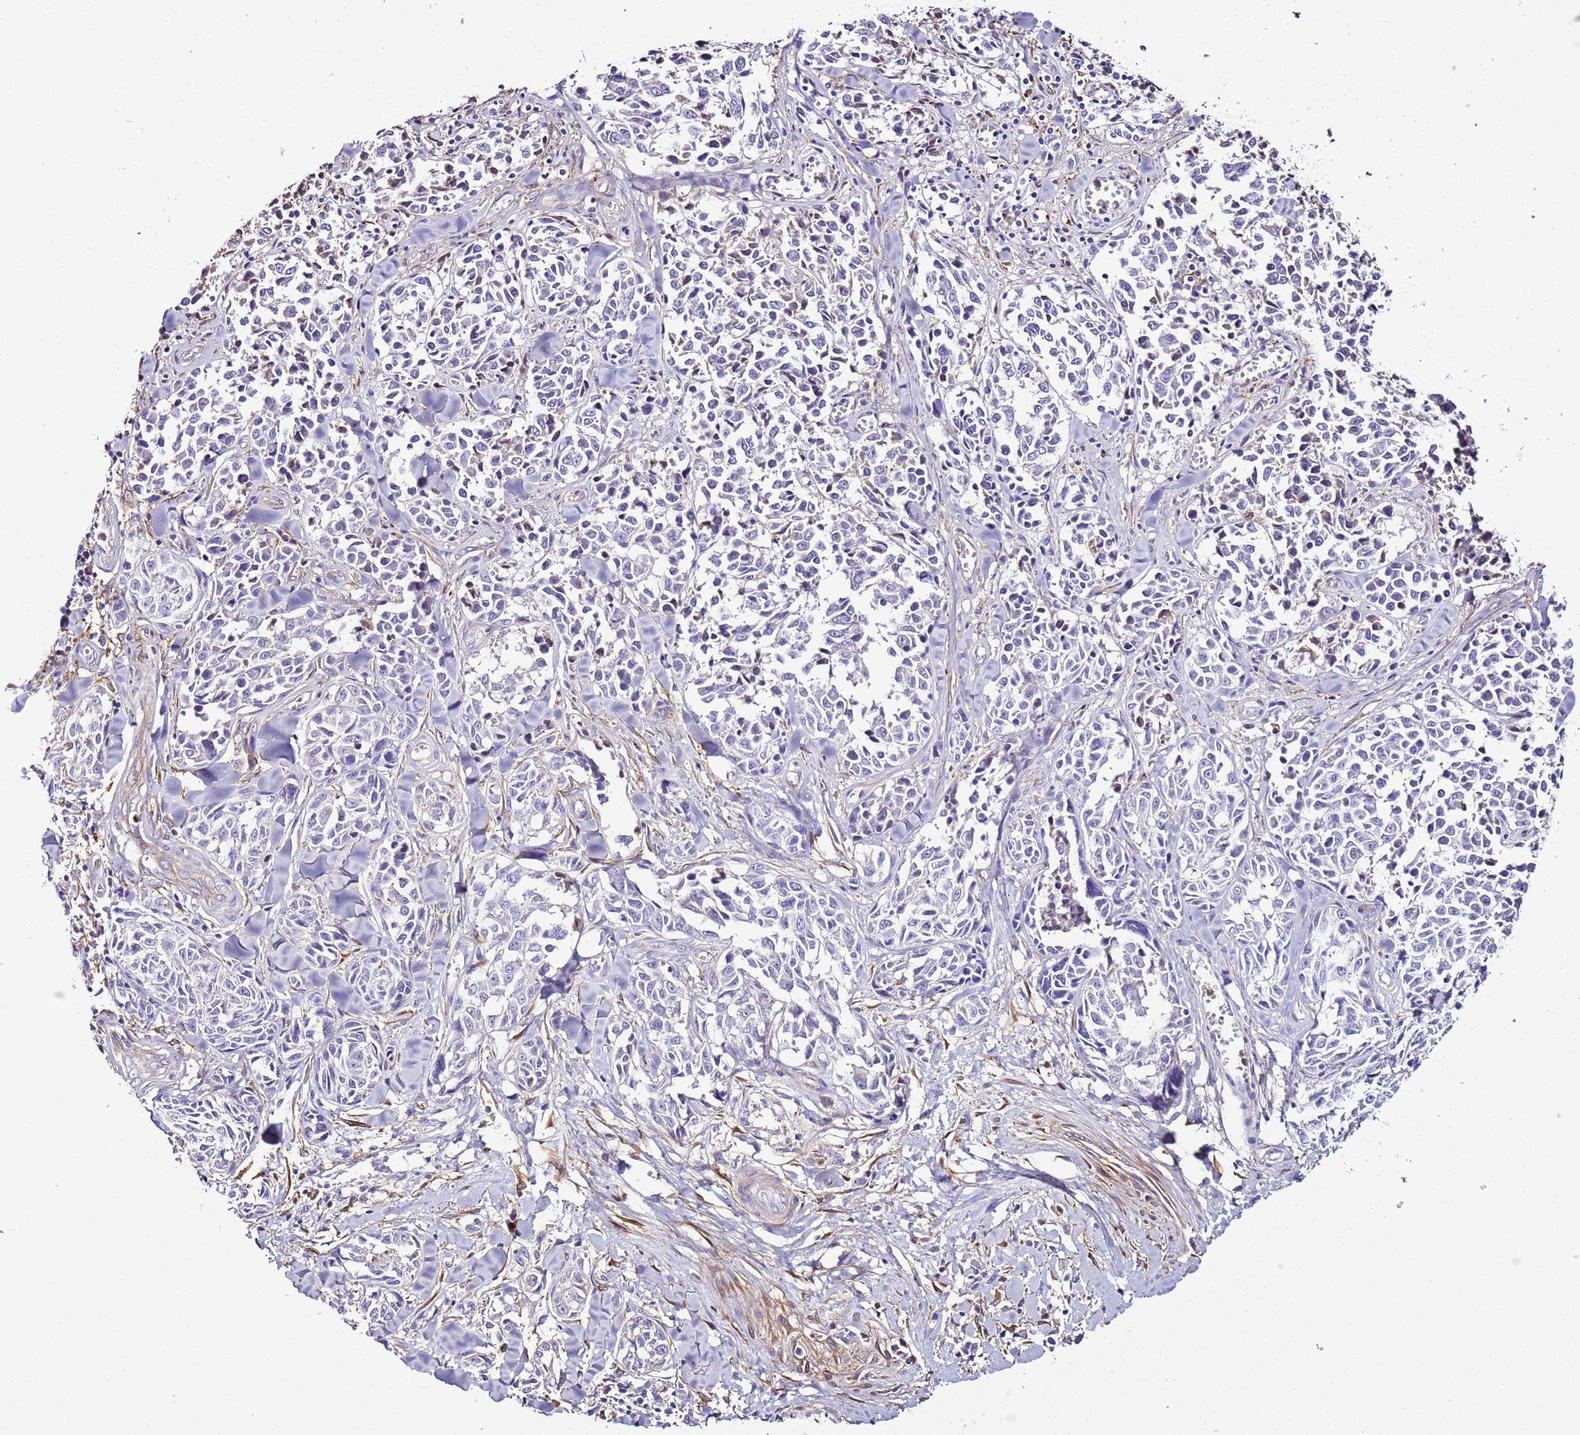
{"staining": {"intensity": "negative", "quantity": "none", "location": "none"}, "tissue": "melanoma", "cell_type": "Tumor cells", "image_type": "cancer", "snomed": [{"axis": "morphology", "description": "Malignant melanoma, NOS"}, {"axis": "topography", "description": "Skin"}], "caption": "Malignant melanoma stained for a protein using IHC demonstrates no staining tumor cells.", "gene": "FAM174C", "patient": {"sex": "female", "age": 64}}